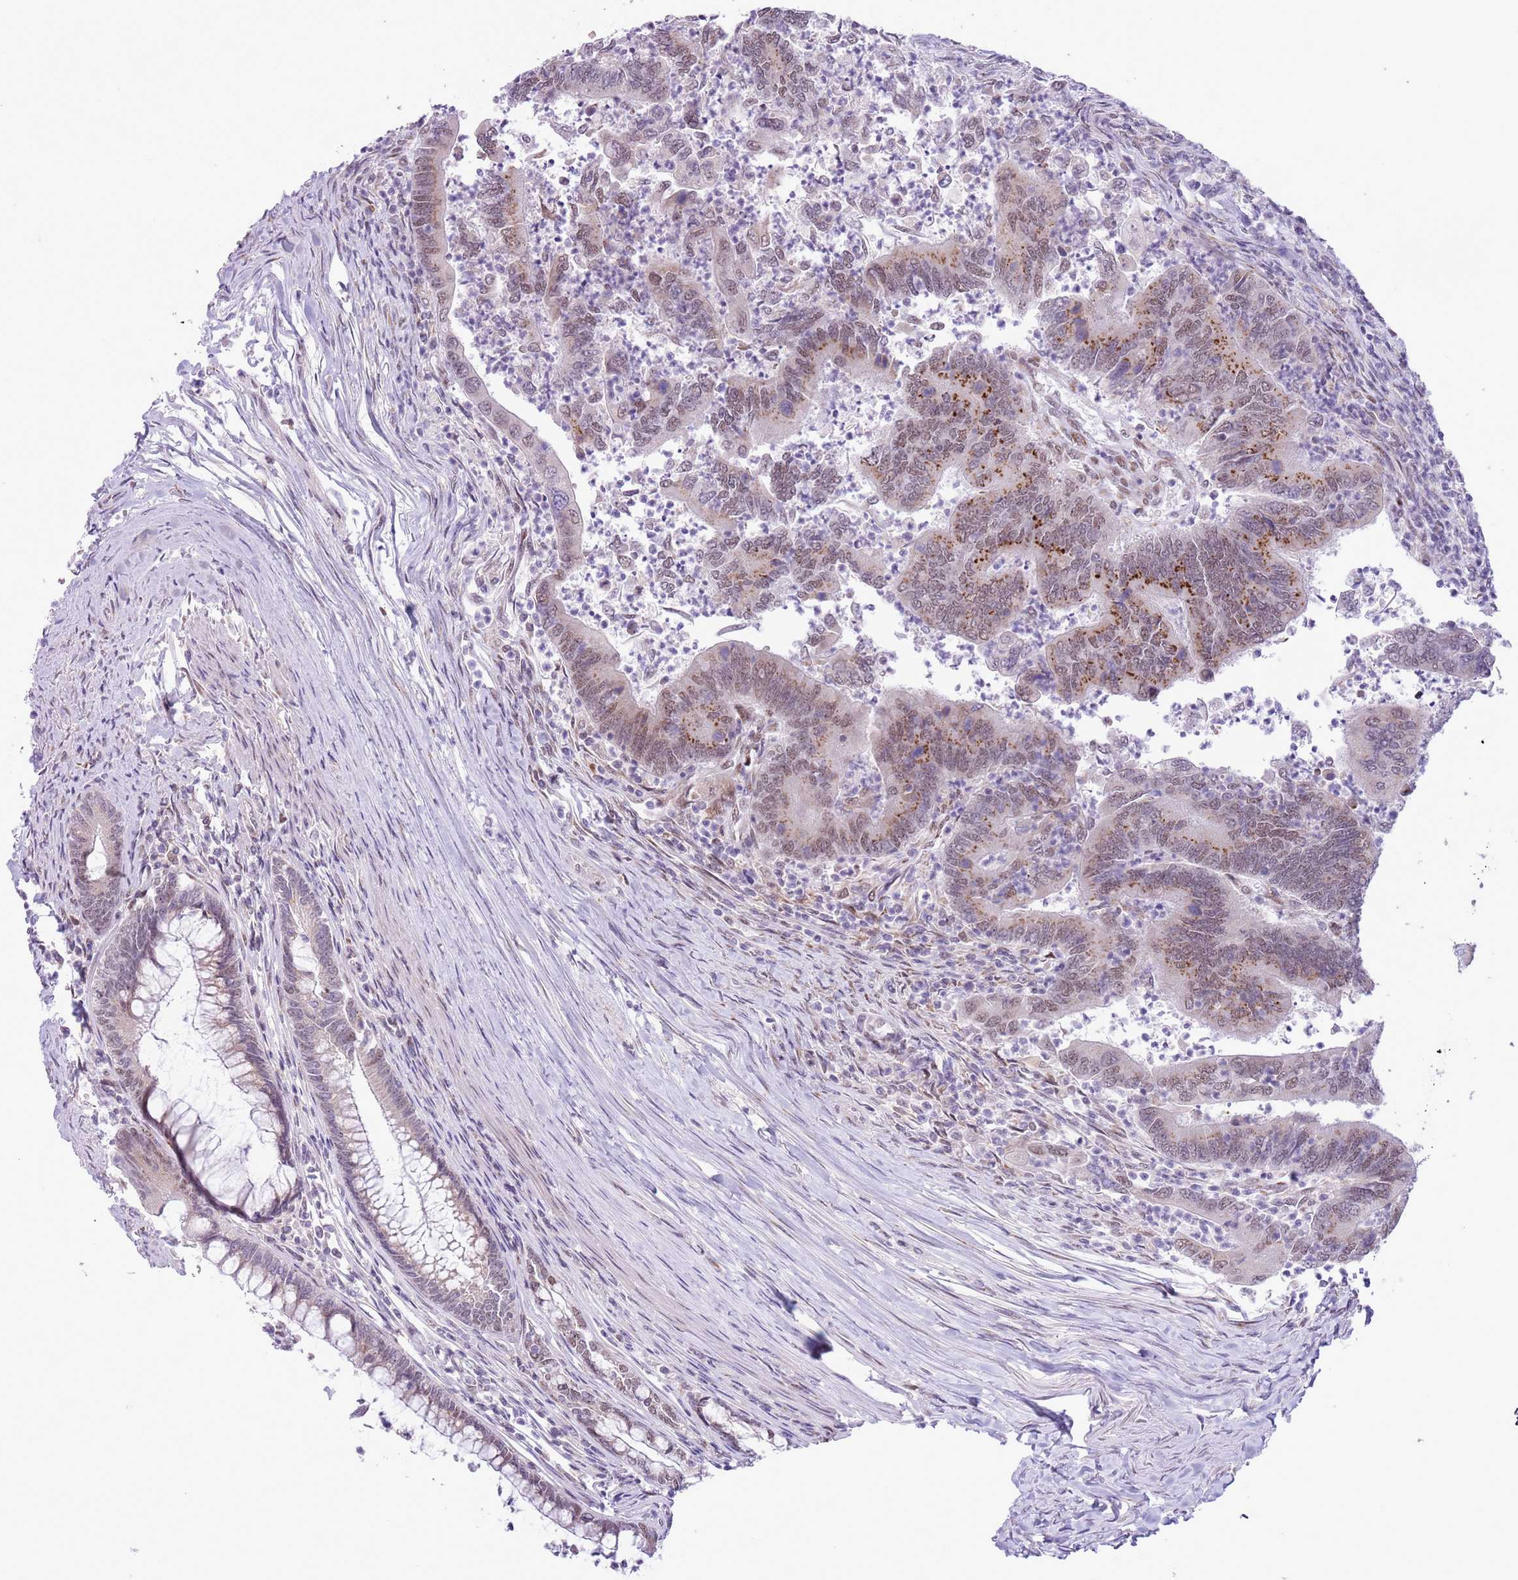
{"staining": {"intensity": "strong", "quantity": "<25%", "location": "cytoplasmic/membranous,nuclear"}, "tissue": "colorectal cancer", "cell_type": "Tumor cells", "image_type": "cancer", "snomed": [{"axis": "morphology", "description": "Adenocarcinoma, NOS"}, {"axis": "topography", "description": "Colon"}], "caption": "Colorectal adenocarcinoma tissue reveals strong cytoplasmic/membranous and nuclear expression in approximately <25% of tumor cells", "gene": "ZNF576", "patient": {"sex": "female", "age": 67}}